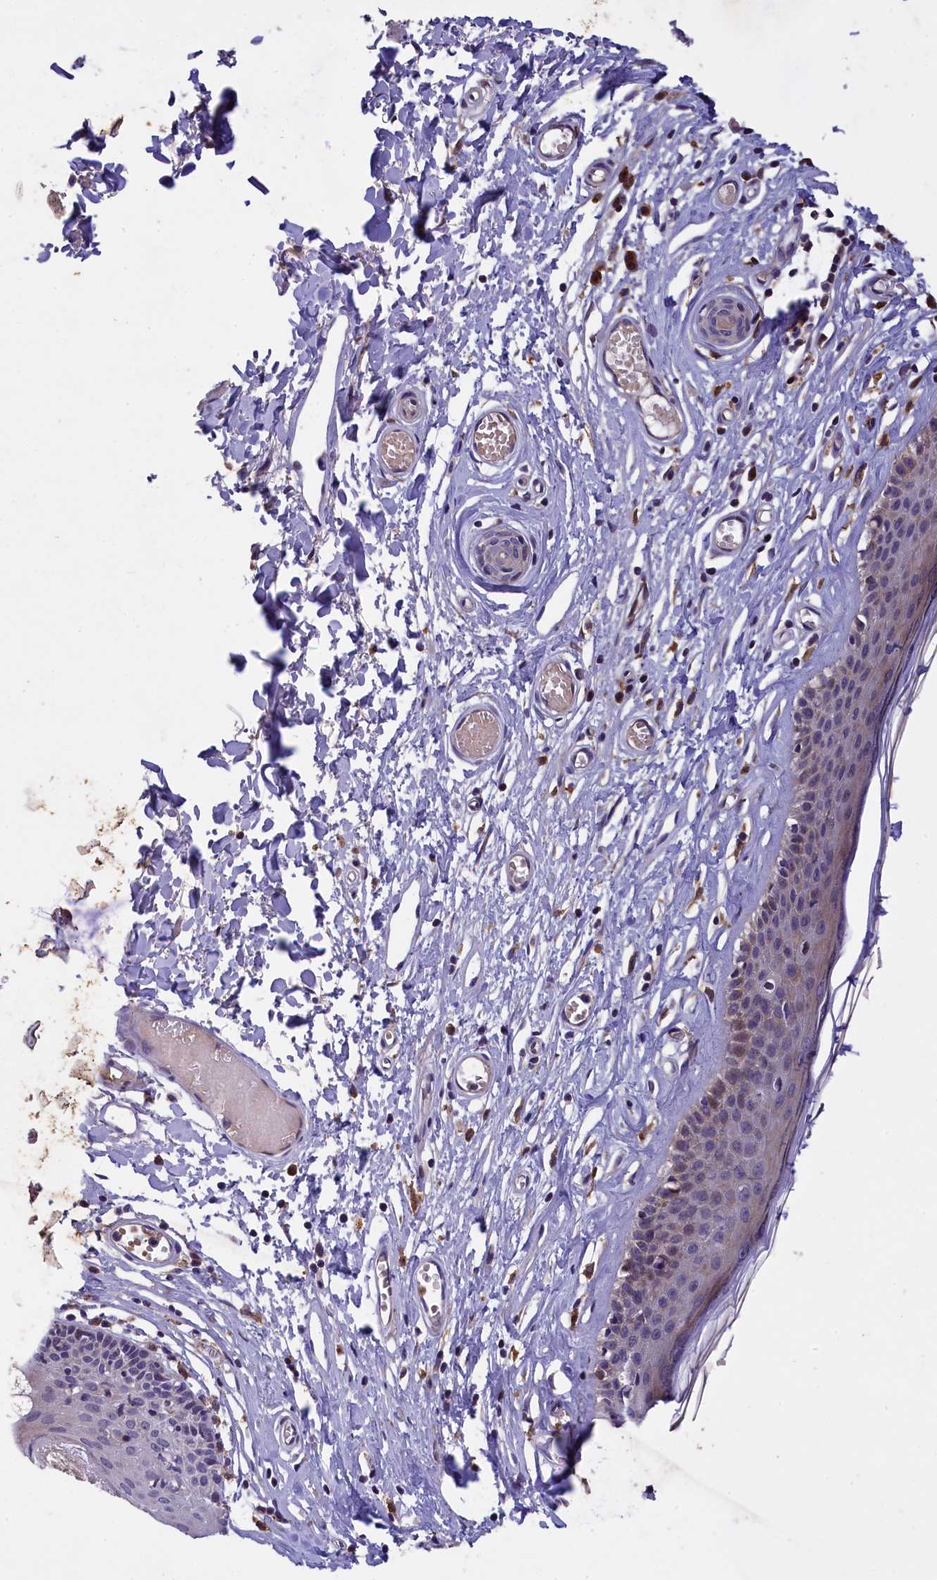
{"staining": {"intensity": "weak", "quantity": "<25%", "location": "cytoplasmic/membranous"}, "tissue": "skin", "cell_type": "Epidermal cells", "image_type": "normal", "snomed": [{"axis": "morphology", "description": "Normal tissue, NOS"}, {"axis": "topography", "description": "Adipose tissue"}, {"axis": "topography", "description": "Vascular tissue"}, {"axis": "topography", "description": "Vulva"}, {"axis": "topography", "description": "Peripheral nerve tissue"}], "caption": "Human skin stained for a protein using immunohistochemistry (IHC) reveals no positivity in epidermal cells.", "gene": "NAIP", "patient": {"sex": "female", "age": 86}}